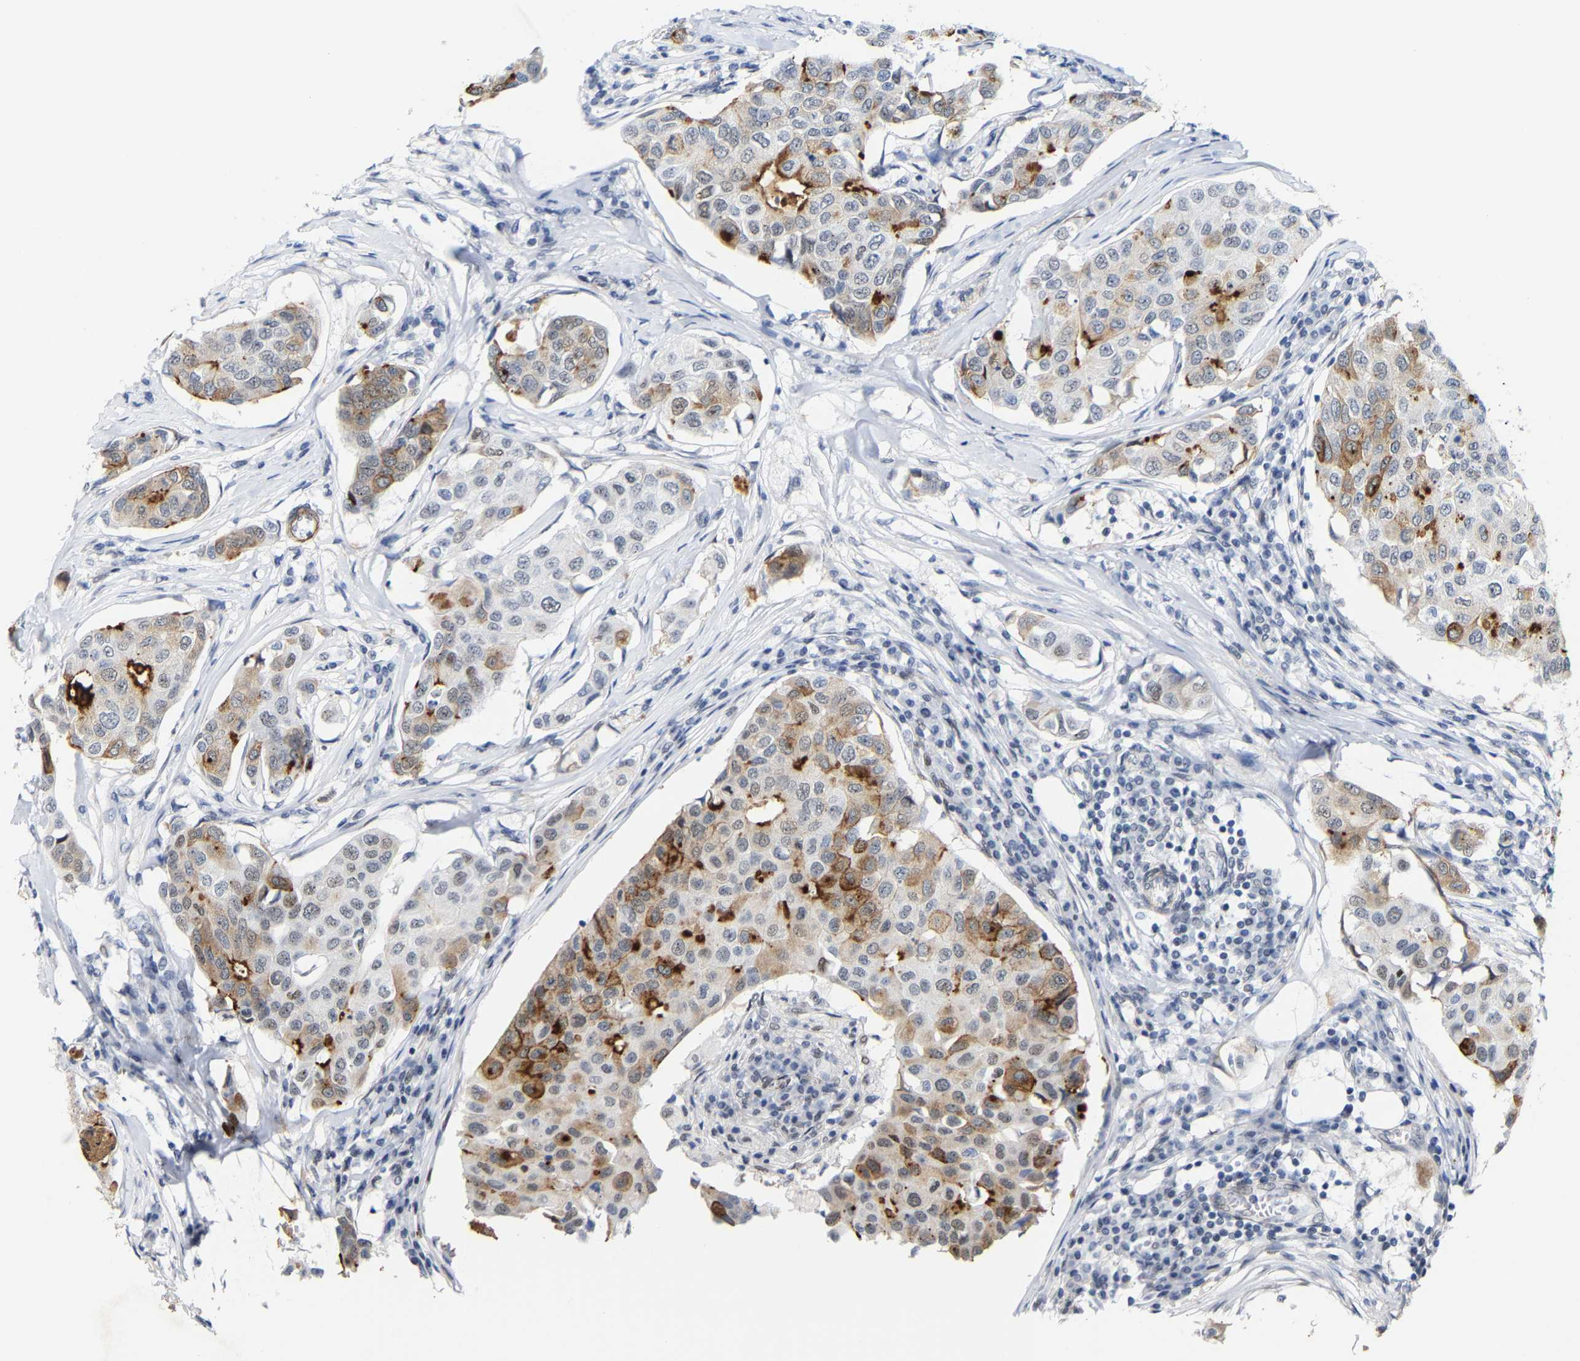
{"staining": {"intensity": "moderate", "quantity": "25%-75%", "location": "cytoplasmic/membranous"}, "tissue": "breast cancer", "cell_type": "Tumor cells", "image_type": "cancer", "snomed": [{"axis": "morphology", "description": "Duct carcinoma"}, {"axis": "topography", "description": "Breast"}], "caption": "Brown immunohistochemical staining in human breast cancer (intraductal carcinoma) shows moderate cytoplasmic/membranous staining in approximately 25%-75% of tumor cells.", "gene": "FAM180A", "patient": {"sex": "female", "age": 80}}